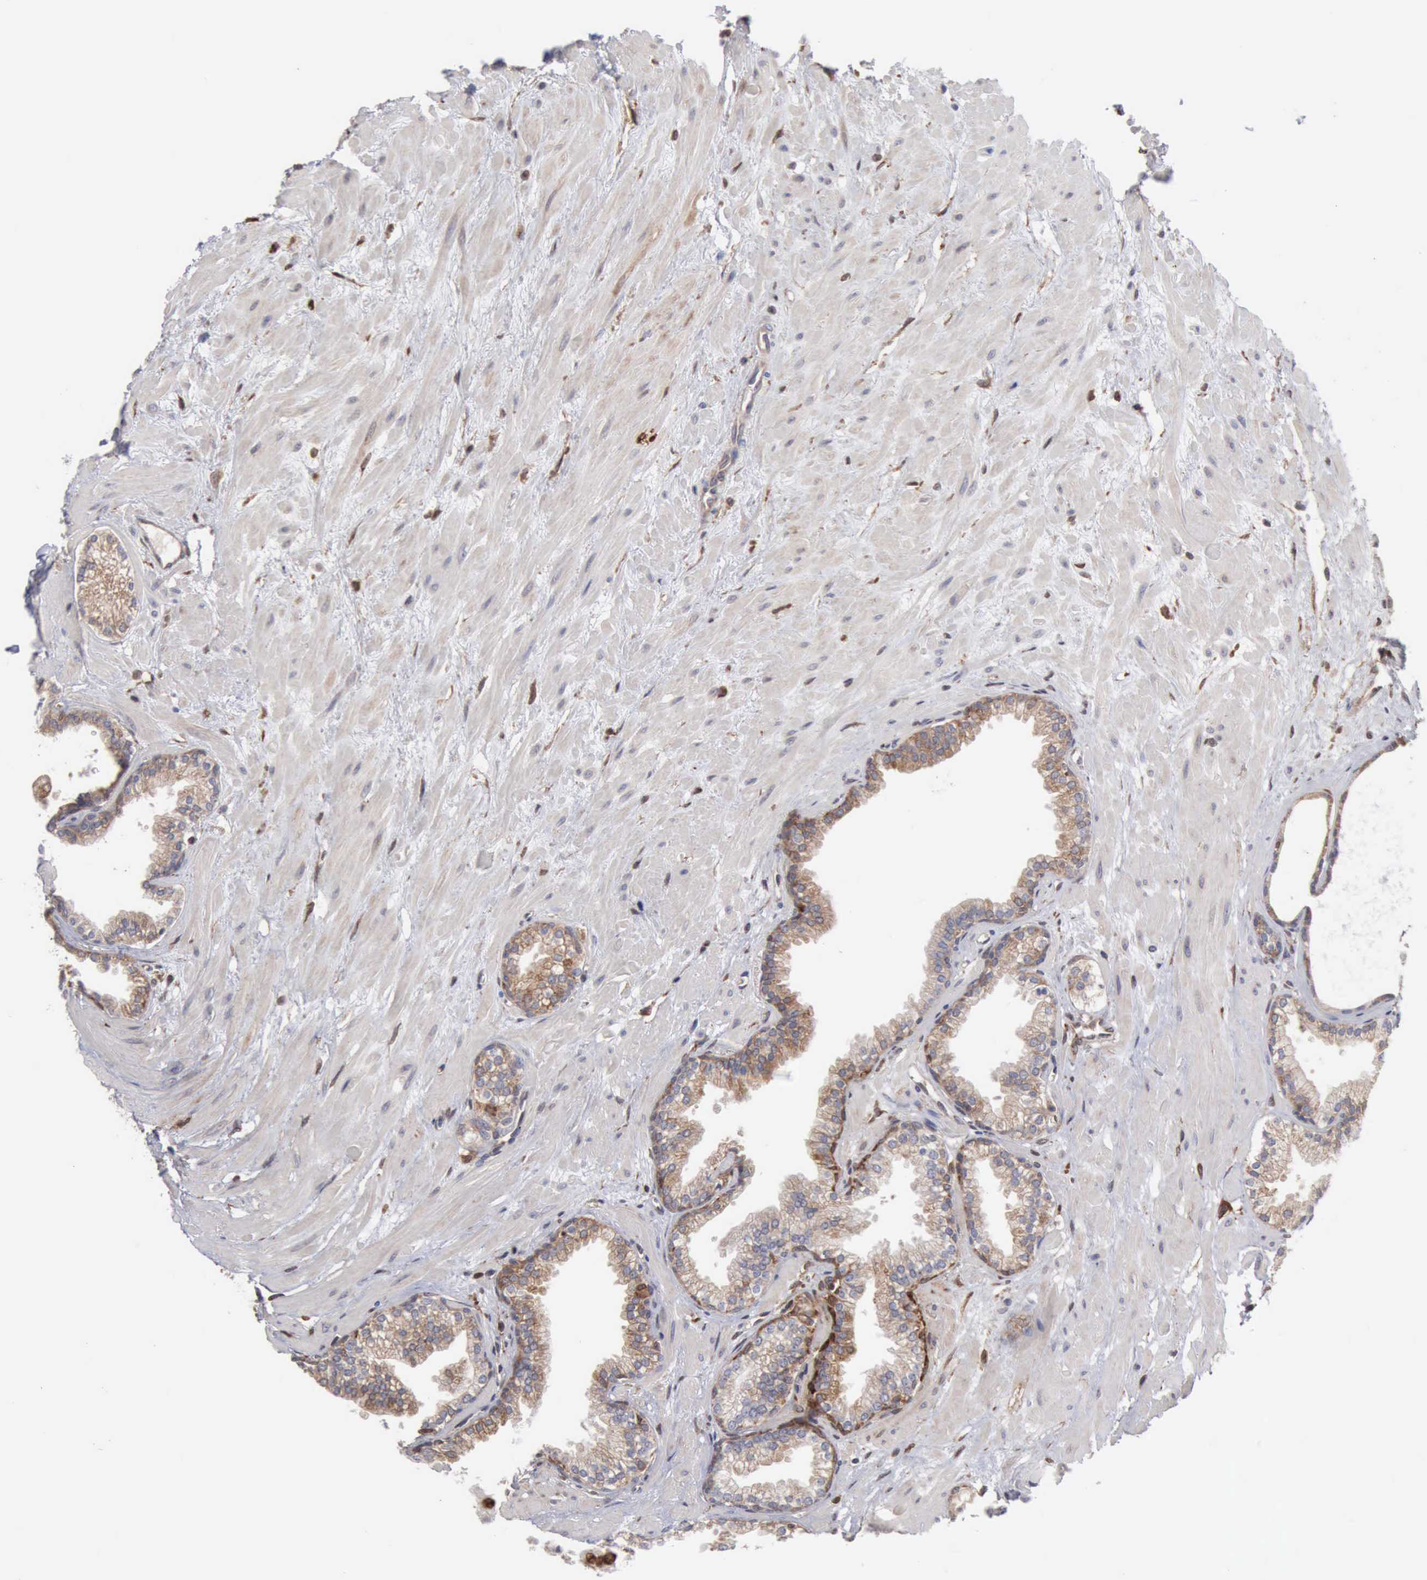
{"staining": {"intensity": "weak", "quantity": "25%-75%", "location": "cytoplasmic/membranous"}, "tissue": "prostate", "cell_type": "Glandular cells", "image_type": "normal", "snomed": [{"axis": "morphology", "description": "Normal tissue, NOS"}, {"axis": "topography", "description": "Prostate"}], "caption": "An image showing weak cytoplasmic/membranous staining in about 25%-75% of glandular cells in normal prostate, as visualized by brown immunohistochemical staining.", "gene": "APOL2", "patient": {"sex": "male", "age": 64}}